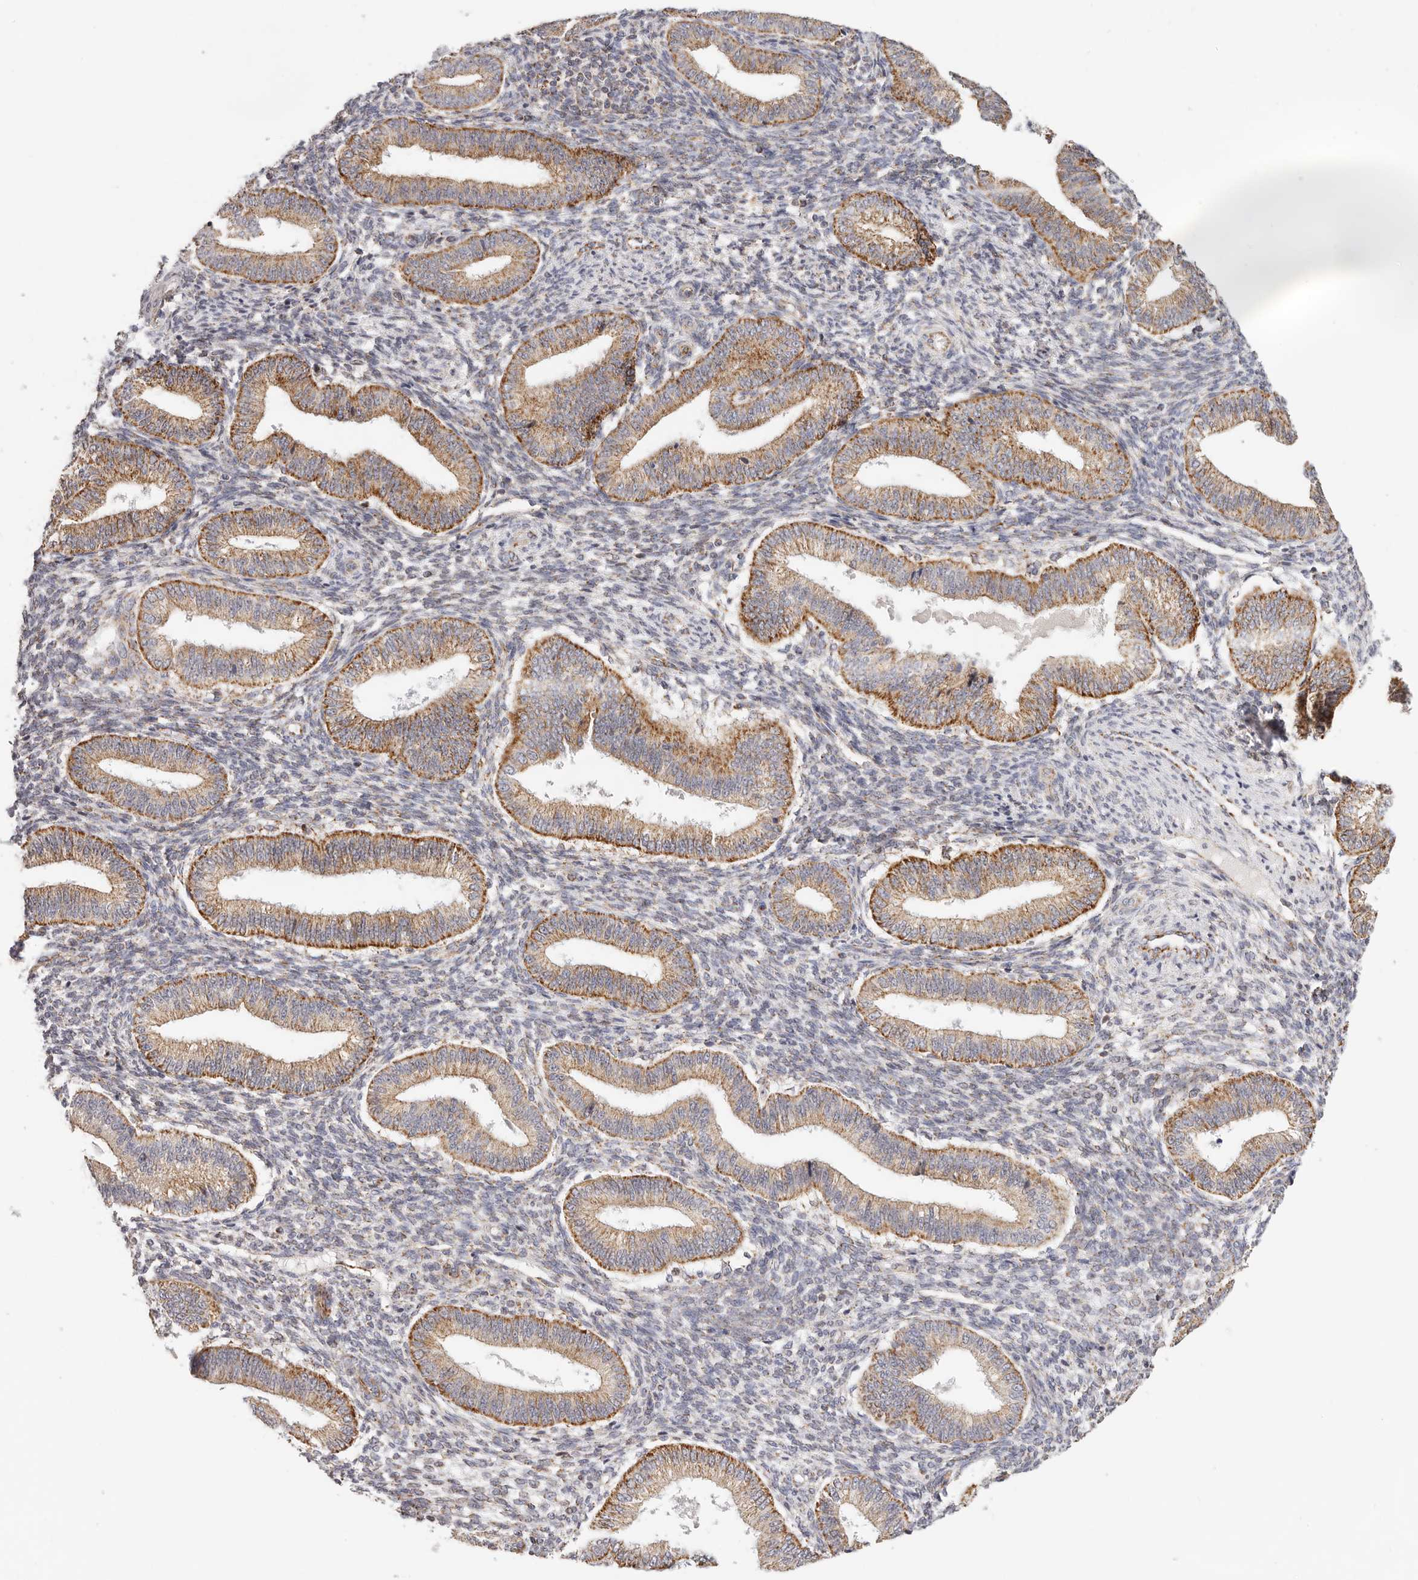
{"staining": {"intensity": "weak", "quantity": "25%-75%", "location": "cytoplasmic/membranous"}, "tissue": "endometrium", "cell_type": "Cells in endometrial stroma", "image_type": "normal", "snomed": [{"axis": "morphology", "description": "Normal tissue, NOS"}, {"axis": "topography", "description": "Endometrium"}], "caption": "Immunohistochemical staining of normal human endometrium demonstrates low levels of weak cytoplasmic/membranous staining in about 25%-75% of cells in endometrial stroma.", "gene": "AFDN", "patient": {"sex": "female", "age": 39}}